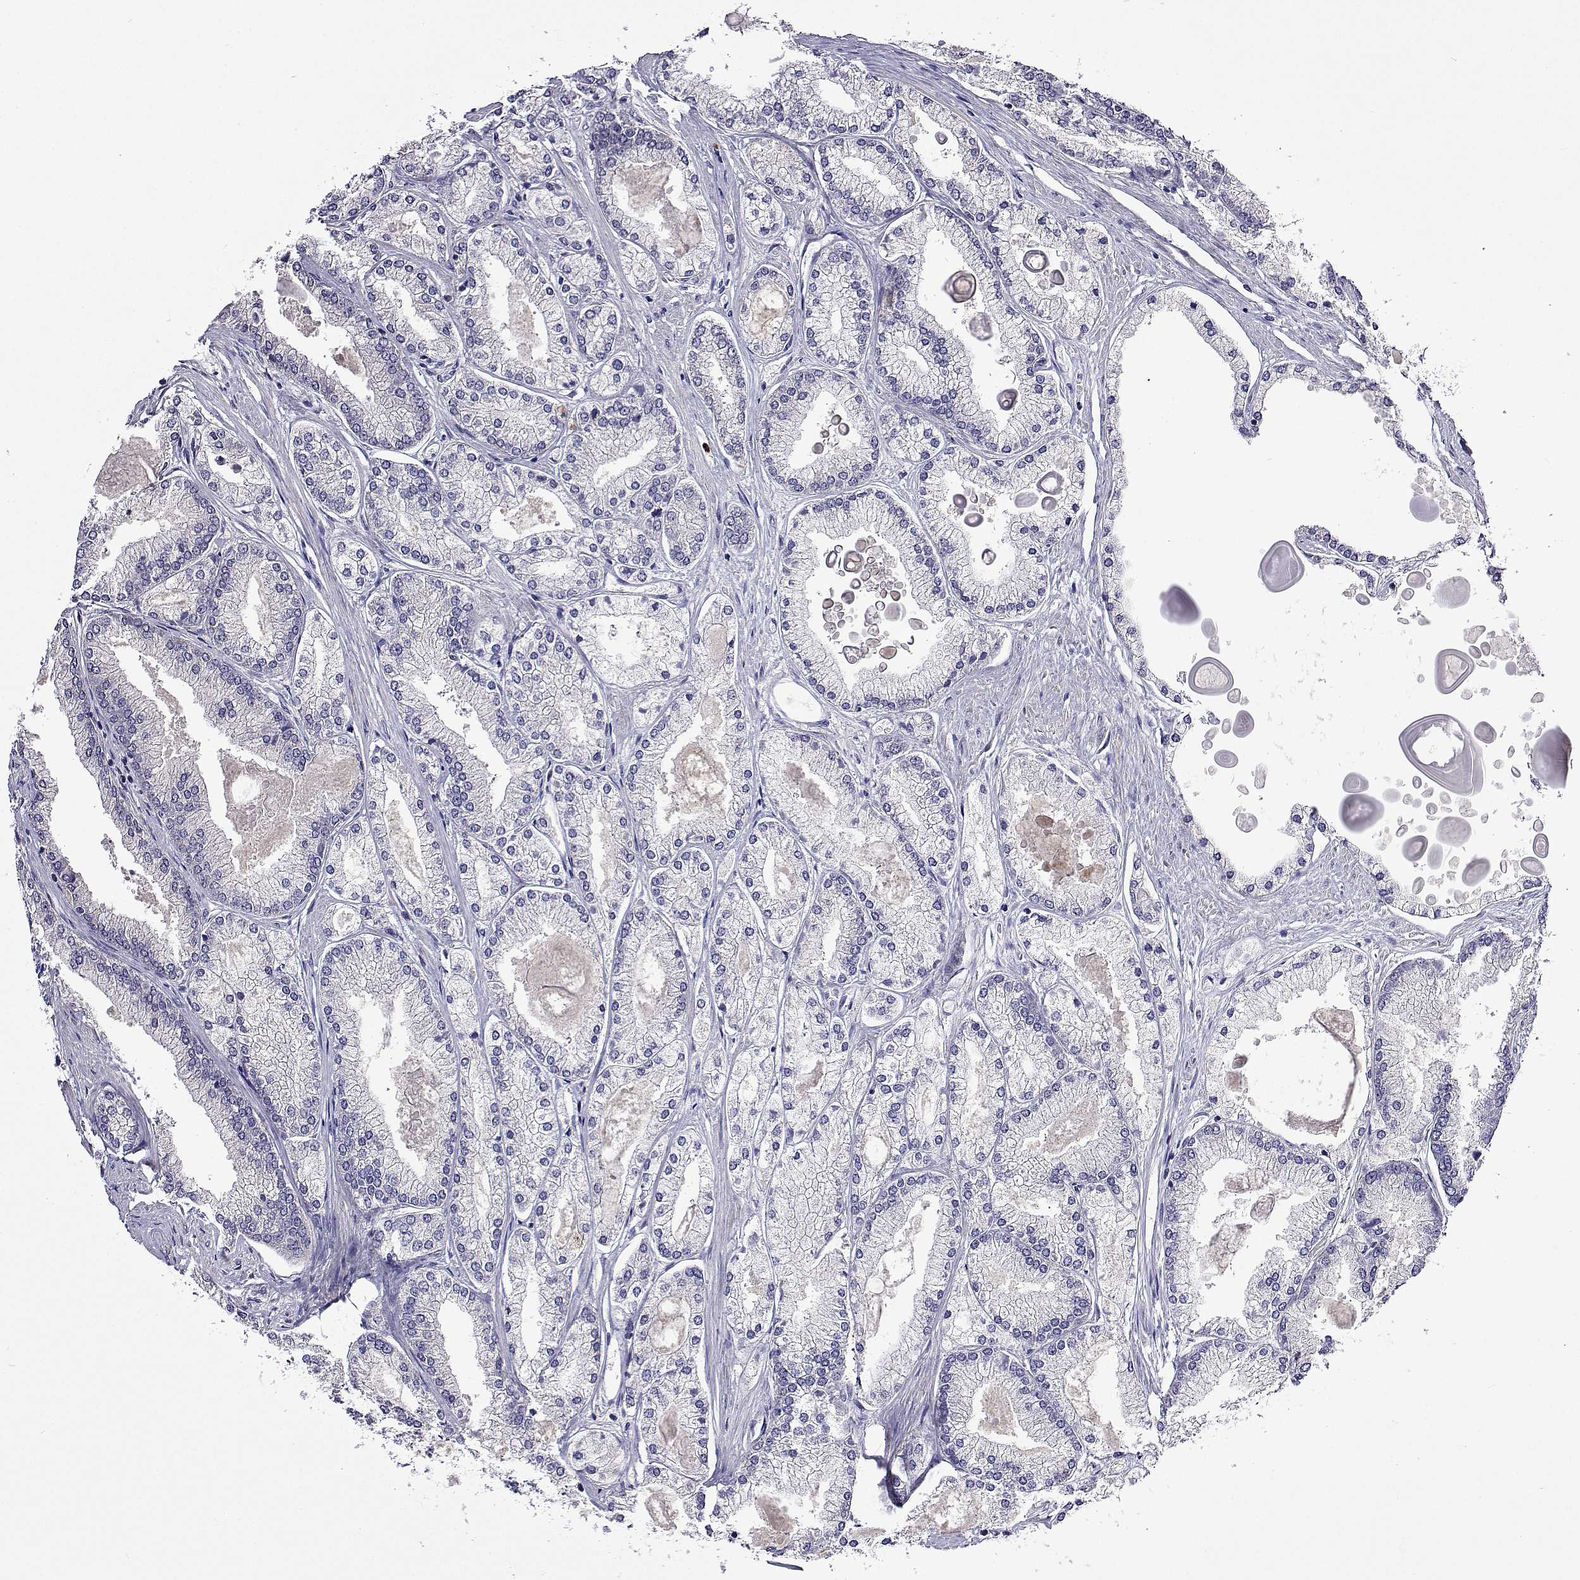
{"staining": {"intensity": "negative", "quantity": "none", "location": "none"}, "tissue": "prostate cancer", "cell_type": "Tumor cells", "image_type": "cancer", "snomed": [{"axis": "morphology", "description": "Adenocarcinoma, High grade"}, {"axis": "topography", "description": "Prostate"}], "caption": "Immunohistochemistry histopathology image of human high-grade adenocarcinoma (prostate) stained for a protein (brown), which shows no positivity in tumor cells.", "gene": "SULT2A1", "patient": {"sex": "male", "age": 68}}